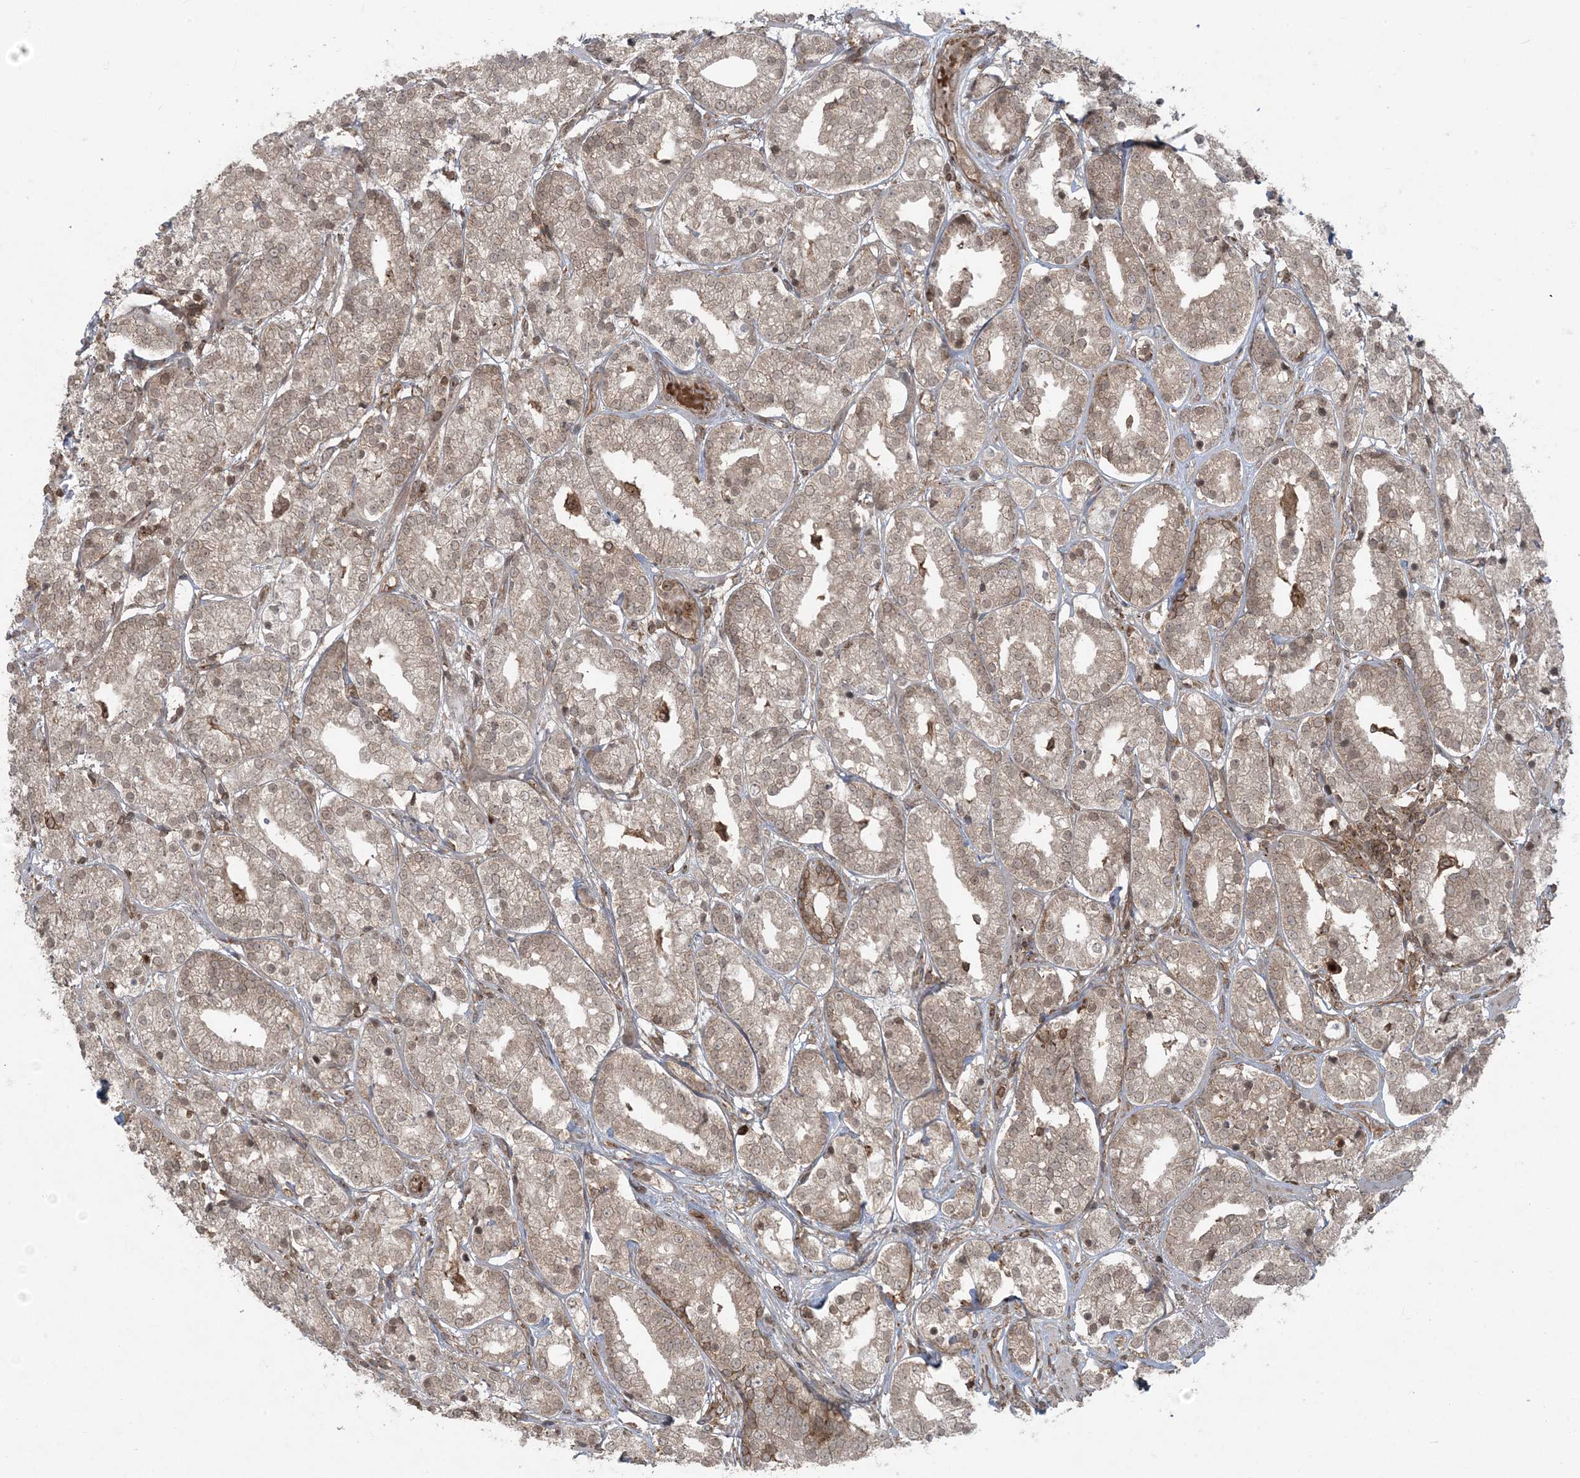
{"staining": {"intensity": "weak", "quantity": ">75%", "location": "cytoplasmic/membranous,nuclear"}, "tissue": "prostate cancer", "cell_type": "Tumor cells", "image_type": "cancer", "snomed": [{"axis": "morphology", "description": "Adenocarcinoma, High grade"}, {"axis": "topography", "description": "Prostate"}], "caption": "Prostate cancer was stained to show a protein in brown. There is low levels of weak cytoplasmic/membranous and nuclear positivity in approximately >75% of tumor cells.", "gene": "DDX19B", "patient": {"sex": "male", "age": 69}}